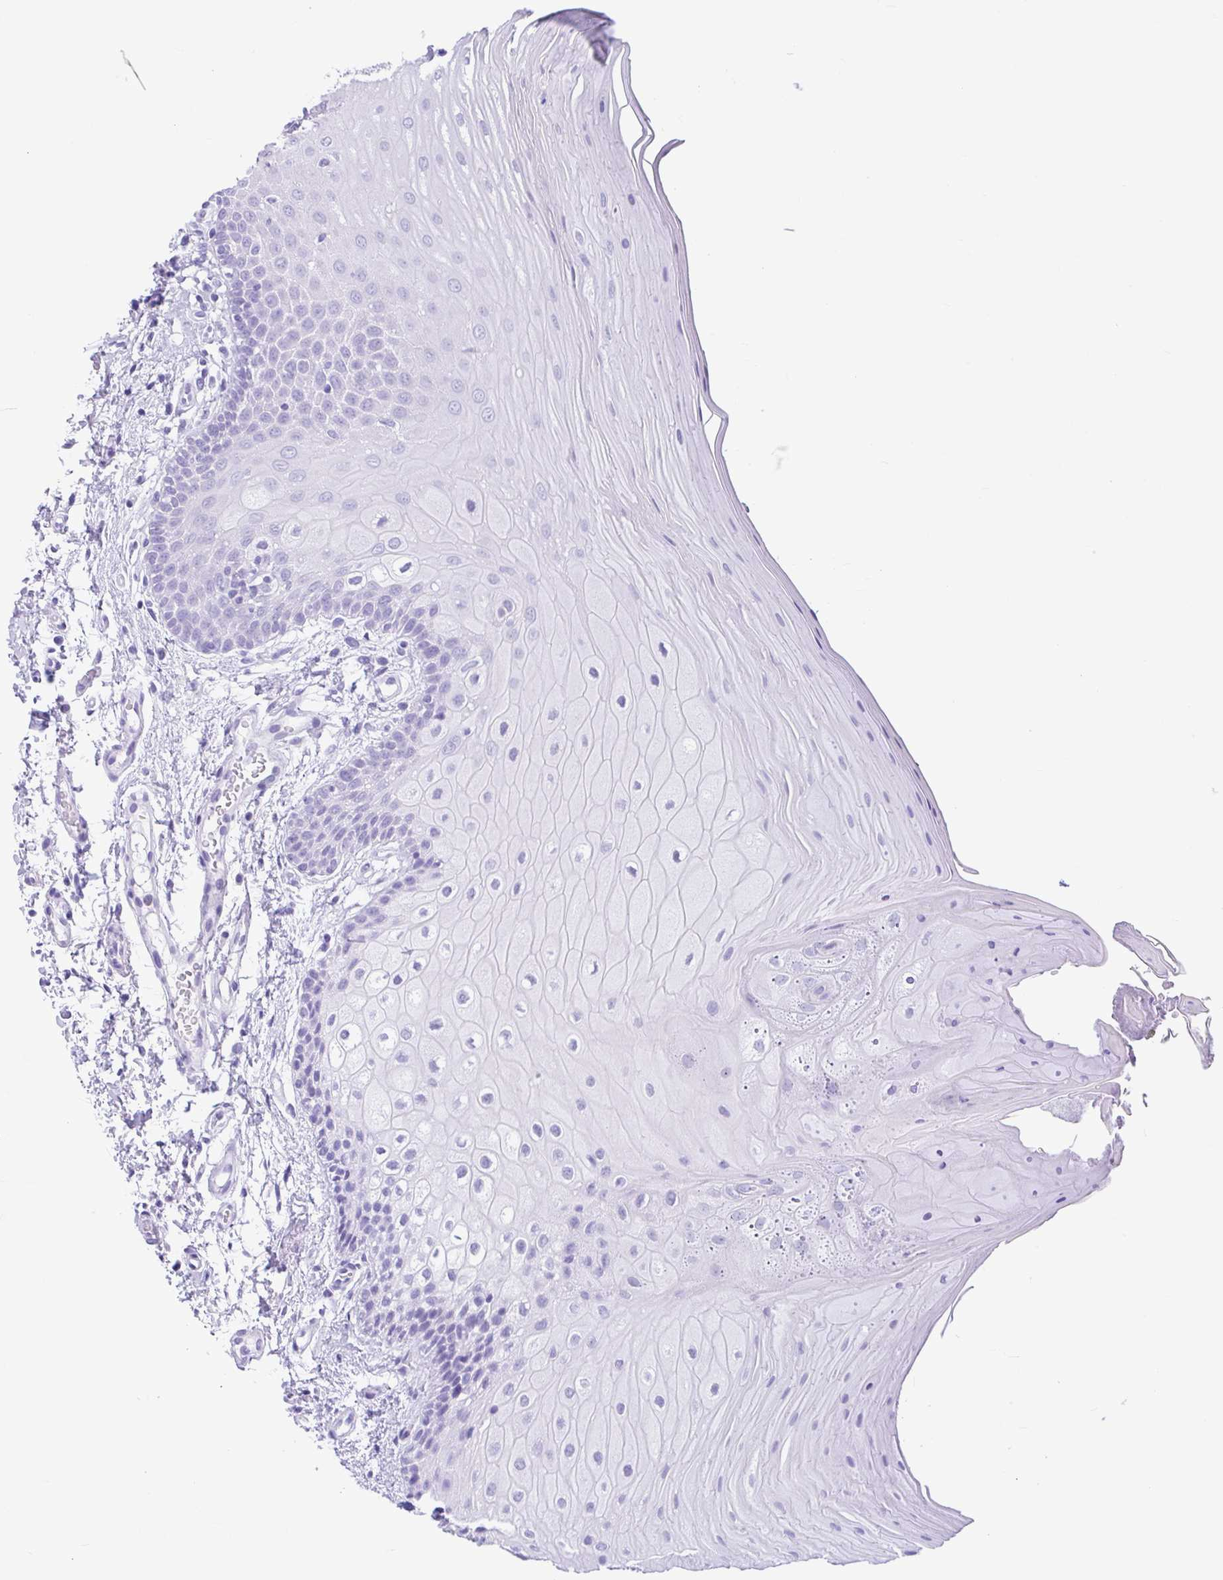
{"staining": {"intensity": "negative", "quantity": "none", "location": "none"}, "tissue": "oral mucosa", "cell_type": "Squamous epithelial cells", "image_type": "normal", "snomed": [{"axis": "morphology", "description": "Normal tissue, NOS"}, {"axis": "topography", "description": "Oral tissue"}, {"axis": "topography", "description": "Tounge, NOS"}, {"axis": "topography", "description": "Head-Neck"}], "caption": "An immunohistochemistry histopathology image of unremarkable oral mucosa is shown. There is no staining in squamous epithelial cells of oral mucosa.", "gene": "ENSG00000274792", "patient": {"sex": "female", "age": 84}}